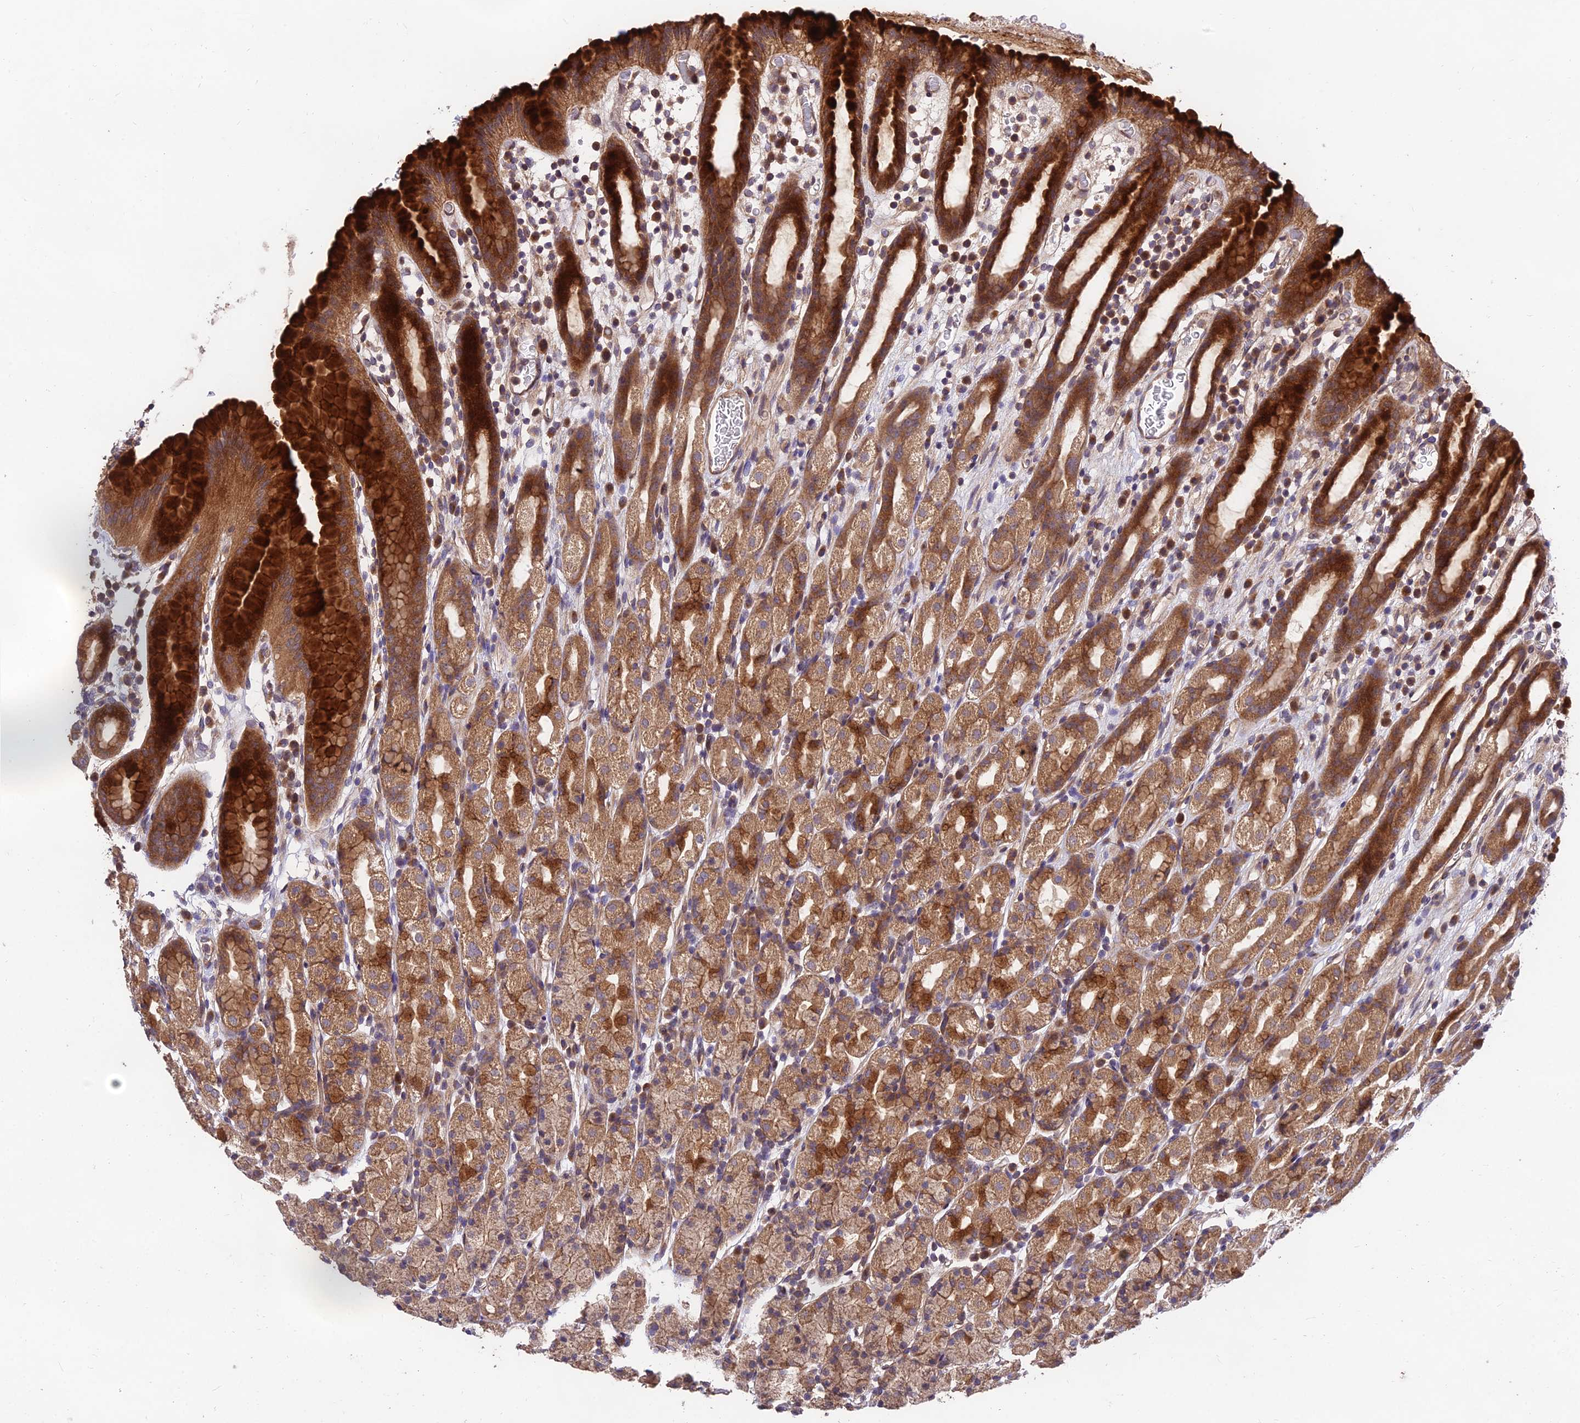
{"staining": {"intensity": "strong", "quantity": ">75%", "location": "cytoplasmic/membranous"}, "tissue": "stomach", "cell_type": "Glandular cells", "image_type": "normal", "snomed": [{"axis": "morphology", "description": "Normal tissue, NOS"}, {"axis": "topography", "description": "Stomach, upper"}], "caption": "Immunohistochemical staining of benign human stomach displays high levels of strong cytoplasmic/membranous expression in approximately >75% of glandular cells.", "gene": "MKKS", "patient": {"sex": "male", "age": 47}}